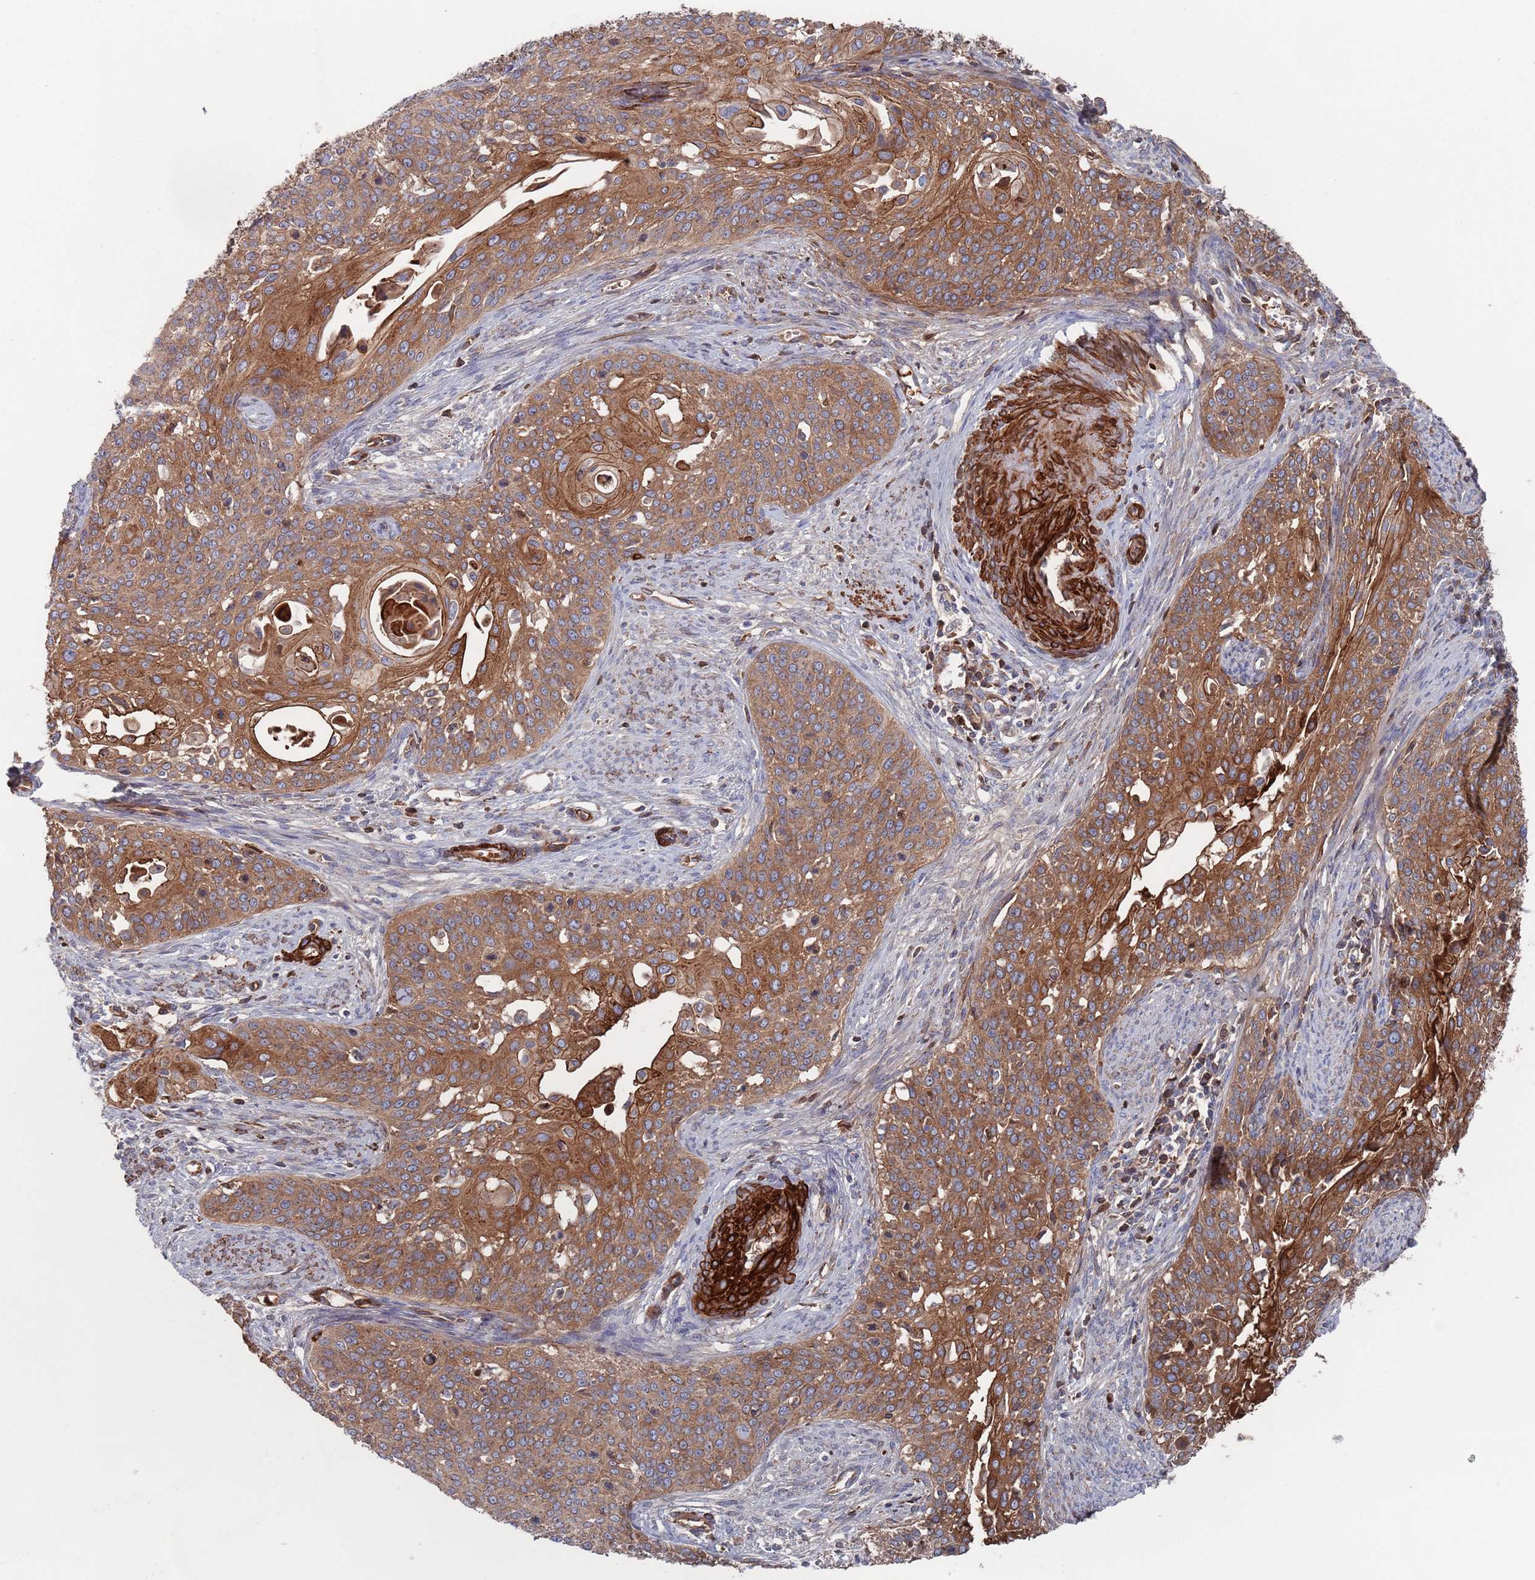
{"staining": {"intensity": "moderate", "quantity": ">75%", "location": "cytoplasmic/membranous"}, "tissue": "cervical cancer", "cell_type": "Tumor cells", "image_type": "cancer", "snomed": [{"axis": "morphology", "description": "Squamous cell carcinoma, NOS"}, {"axis": "topography", "description": "Cervix"}], "caption": "Human cervical squamous cell carcinoma stained with a protein marker displays moderate staining in tumor cells.", "gene": "PLEKHA4", "patient": {"sex": "female", "age": 44}}